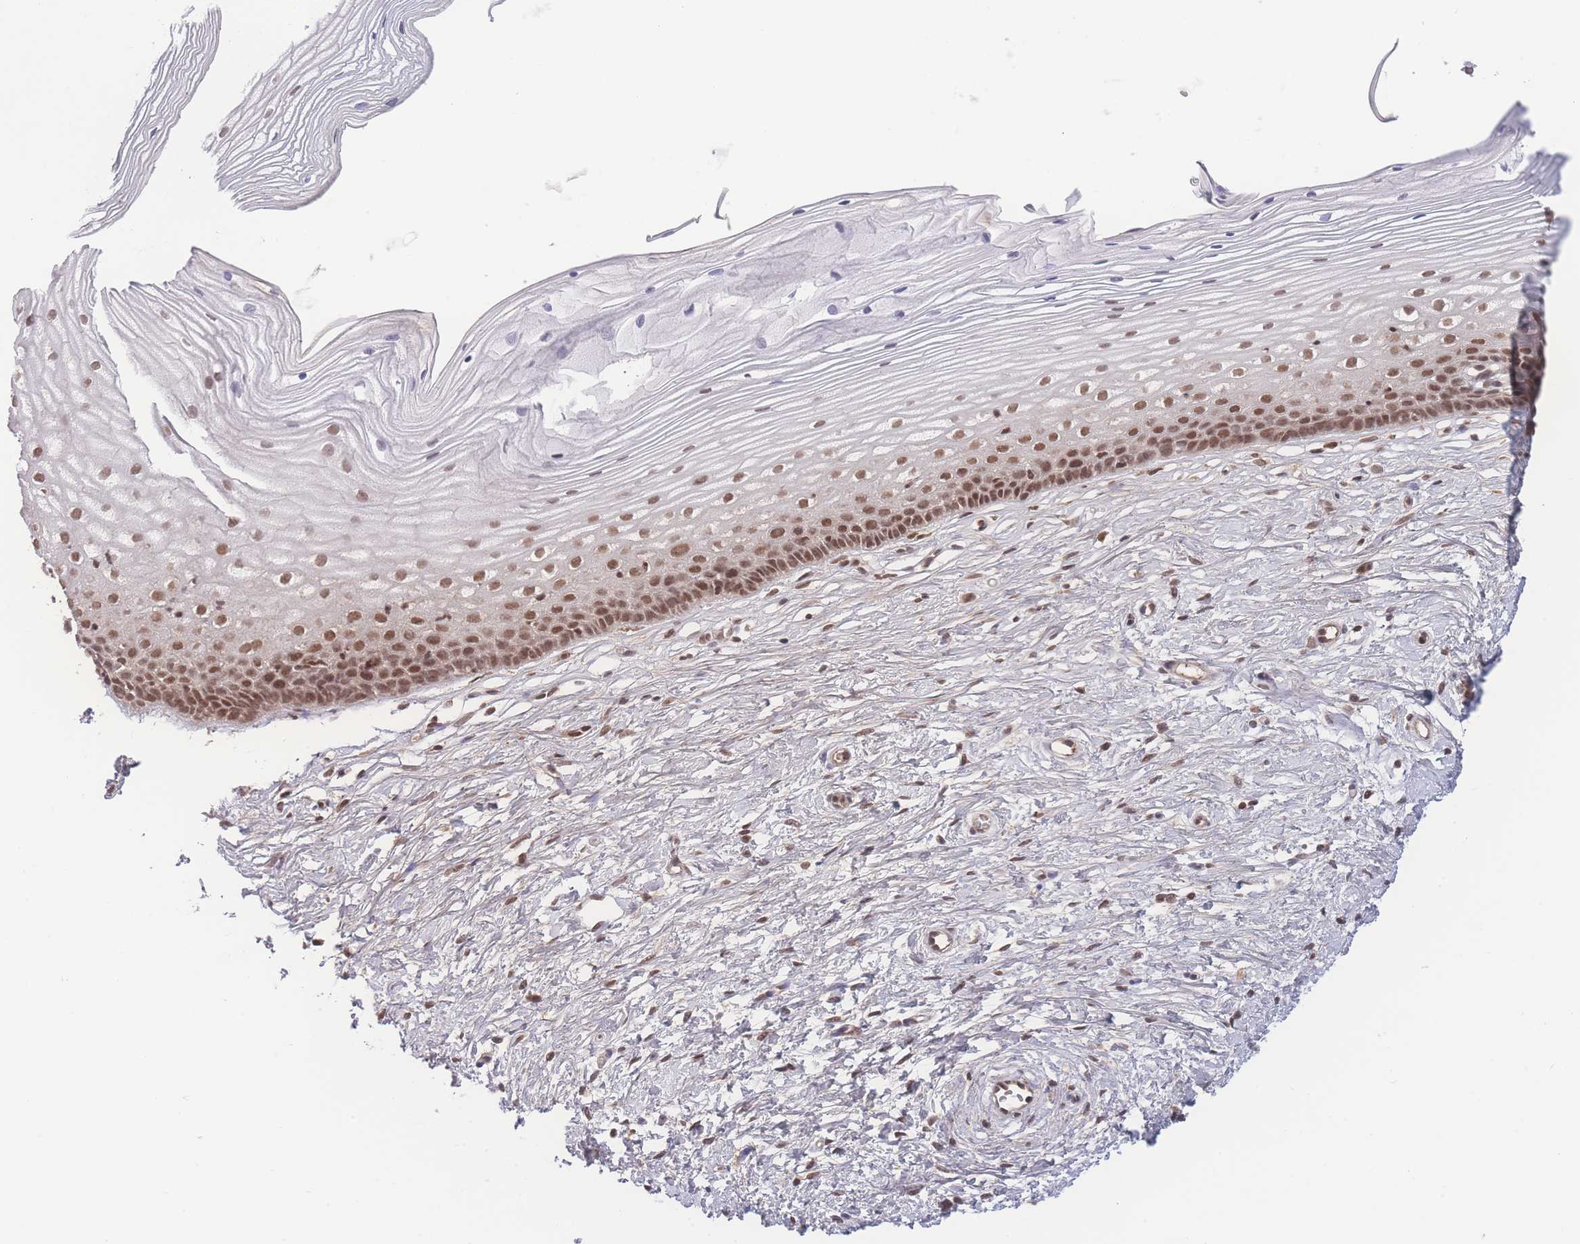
{"staining": {"intensity": "moderate", "quantity": ">75%", "location": "nuclear"}, "tissue": "cervix", "cell_type": "Glandular cells", "image_type": "normal", "snomed": [{"axis": "morphology", "description": "Normal tissue, NOS"}, {"axis": "topography", "description": "Cervix"}], "caption": "Immunohistochemical staining of normal human cervix demonstrates >75% levels of moderate nuclear protein expression in about >75% of glandular cells. (DAB IHC, brown staining for protein, blue staining for nuclei).", "gene": "RAVER1", "patient": {"sex": "female", "age": 40}}